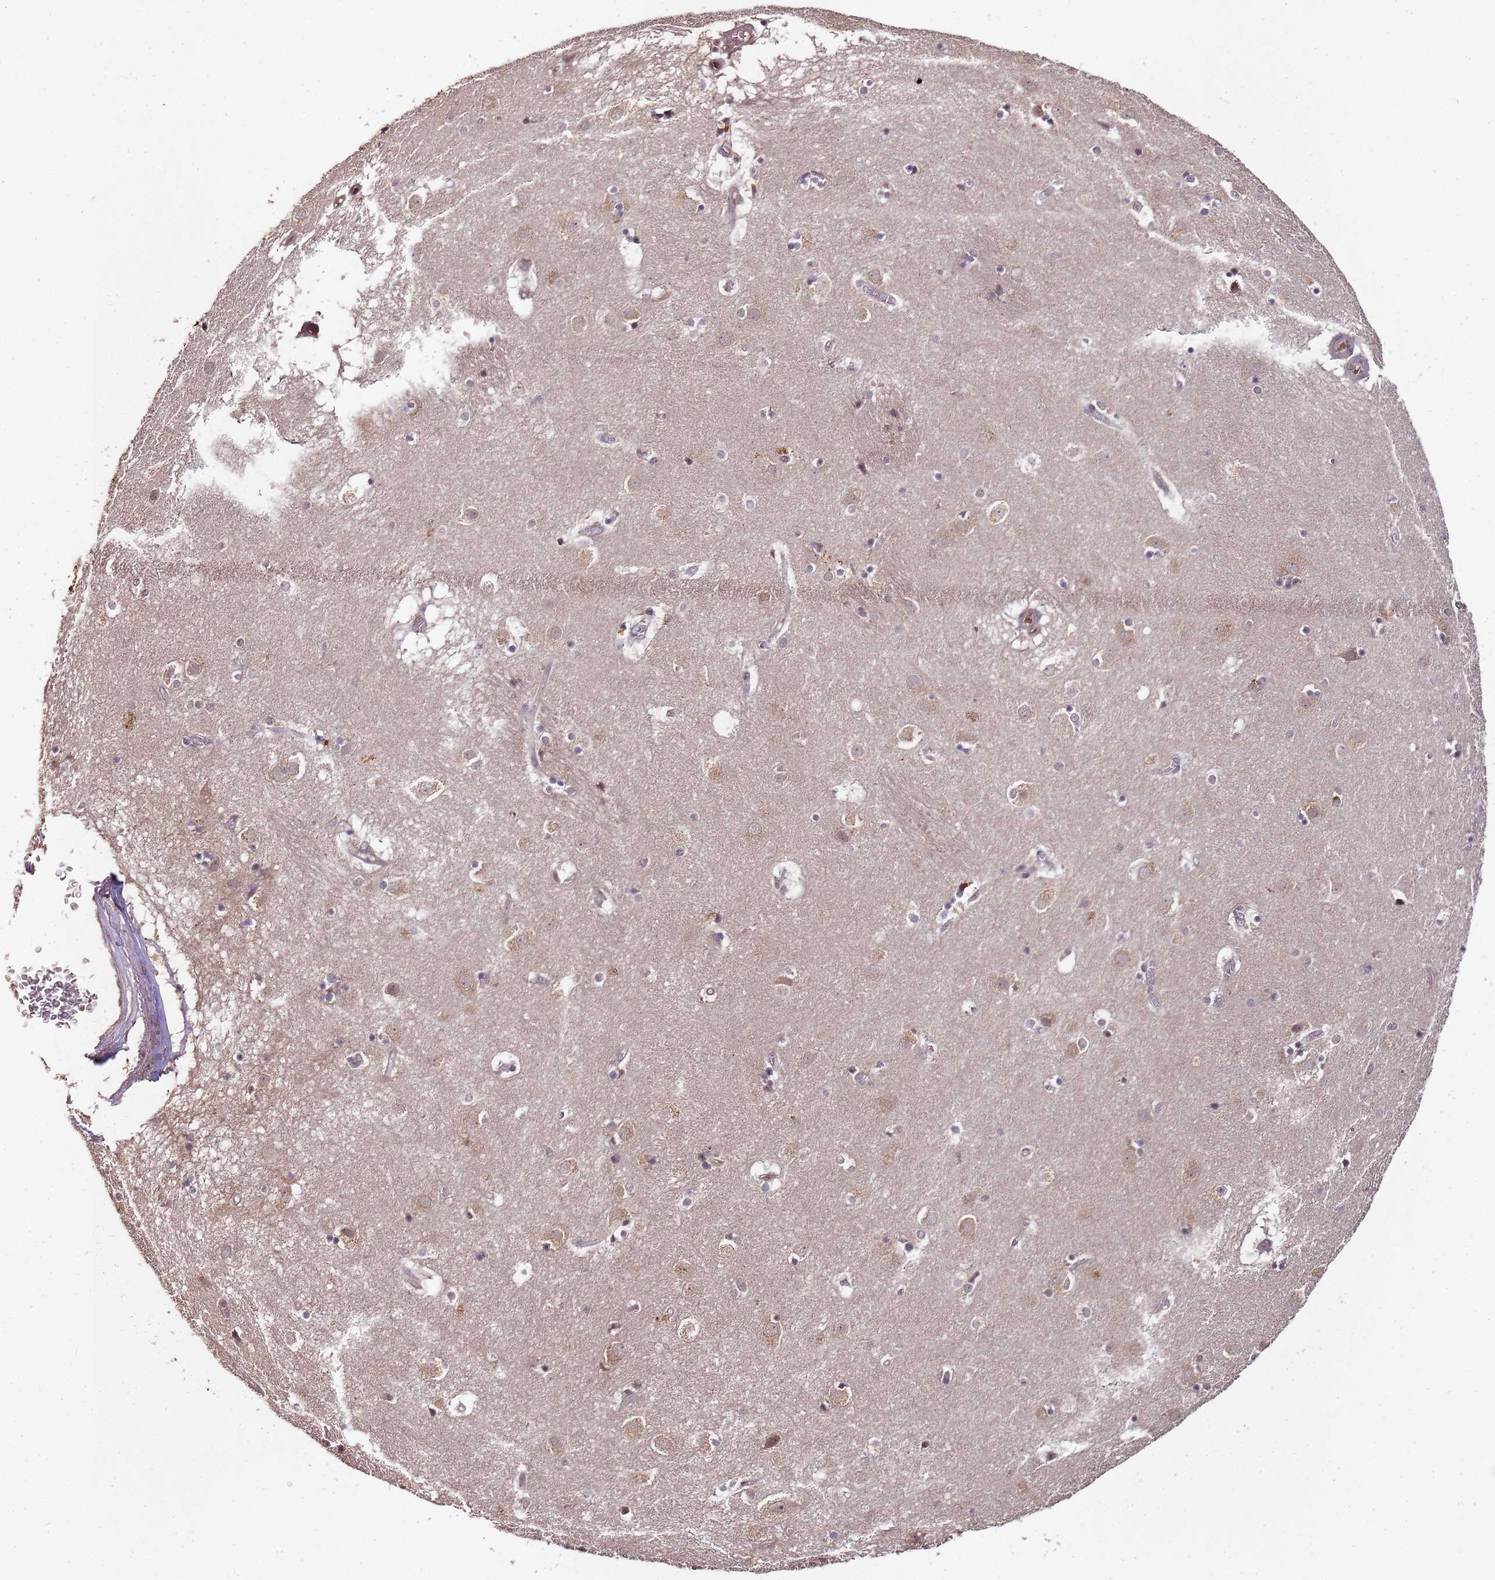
{"staining": {"intensity": "weak", "quantity": "<25%", "location": "cytoplasmic/membranous"}, "tissue": "caudate", "cell_type": "Glial cells", "image_type": "normal", "snomed": [{"axis": "morphology", "description": "Normal tissue, NOS"}, {"axis": "topography", "description": "Lateral ventricle wall"}], "caption": "A high-resolution image shows immunohistochemistry staining of benign caudate, which displays no significant staining in glial cells.", "gene": "LIN37", "patient": {"sex": "male", "age": 70}}